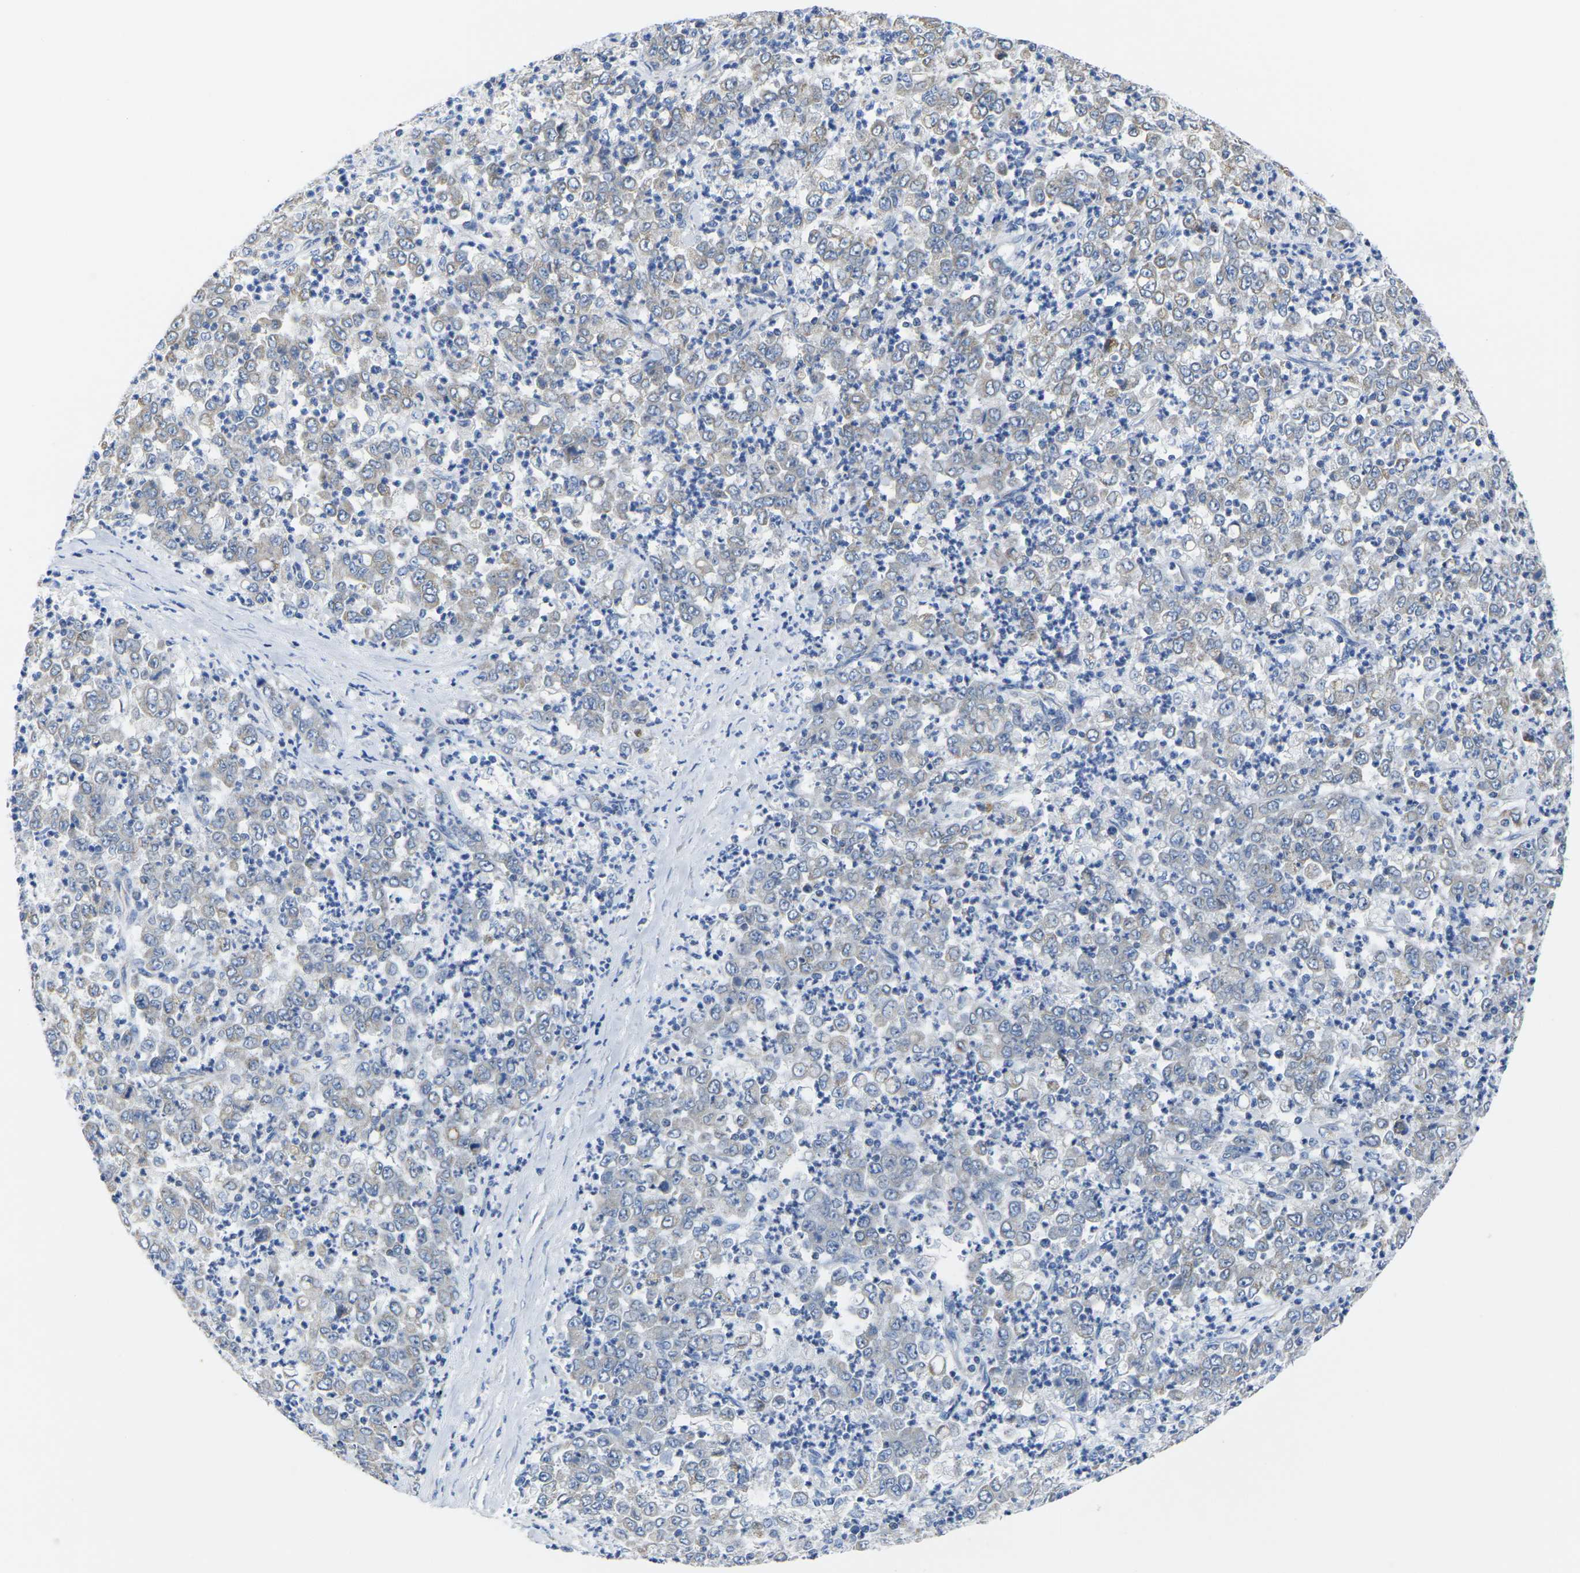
{"staining": {"intensity": "negative", "quantity": "none", "location": "none"}, "tissue": "stomach cancer", "cell_type": "Tumor cells", "image_type": "cancer", "snomed": [{"axis": "morphology", "description": "Adenocarcinoma, NOS"}, {"axis": "topography", "description": "Stomach, lower"}], "caption": "High power microscopy micrograph of an immunohistochemistry (IHC) photomicrograph of adenocarcinoma (stomach), revealing no significant expression in tumor cells. (DAB immunohistochemistry with hematoxylin counter stain).", "gene": "TMEM204", "patient": {"sex": "female", "age": 71}}